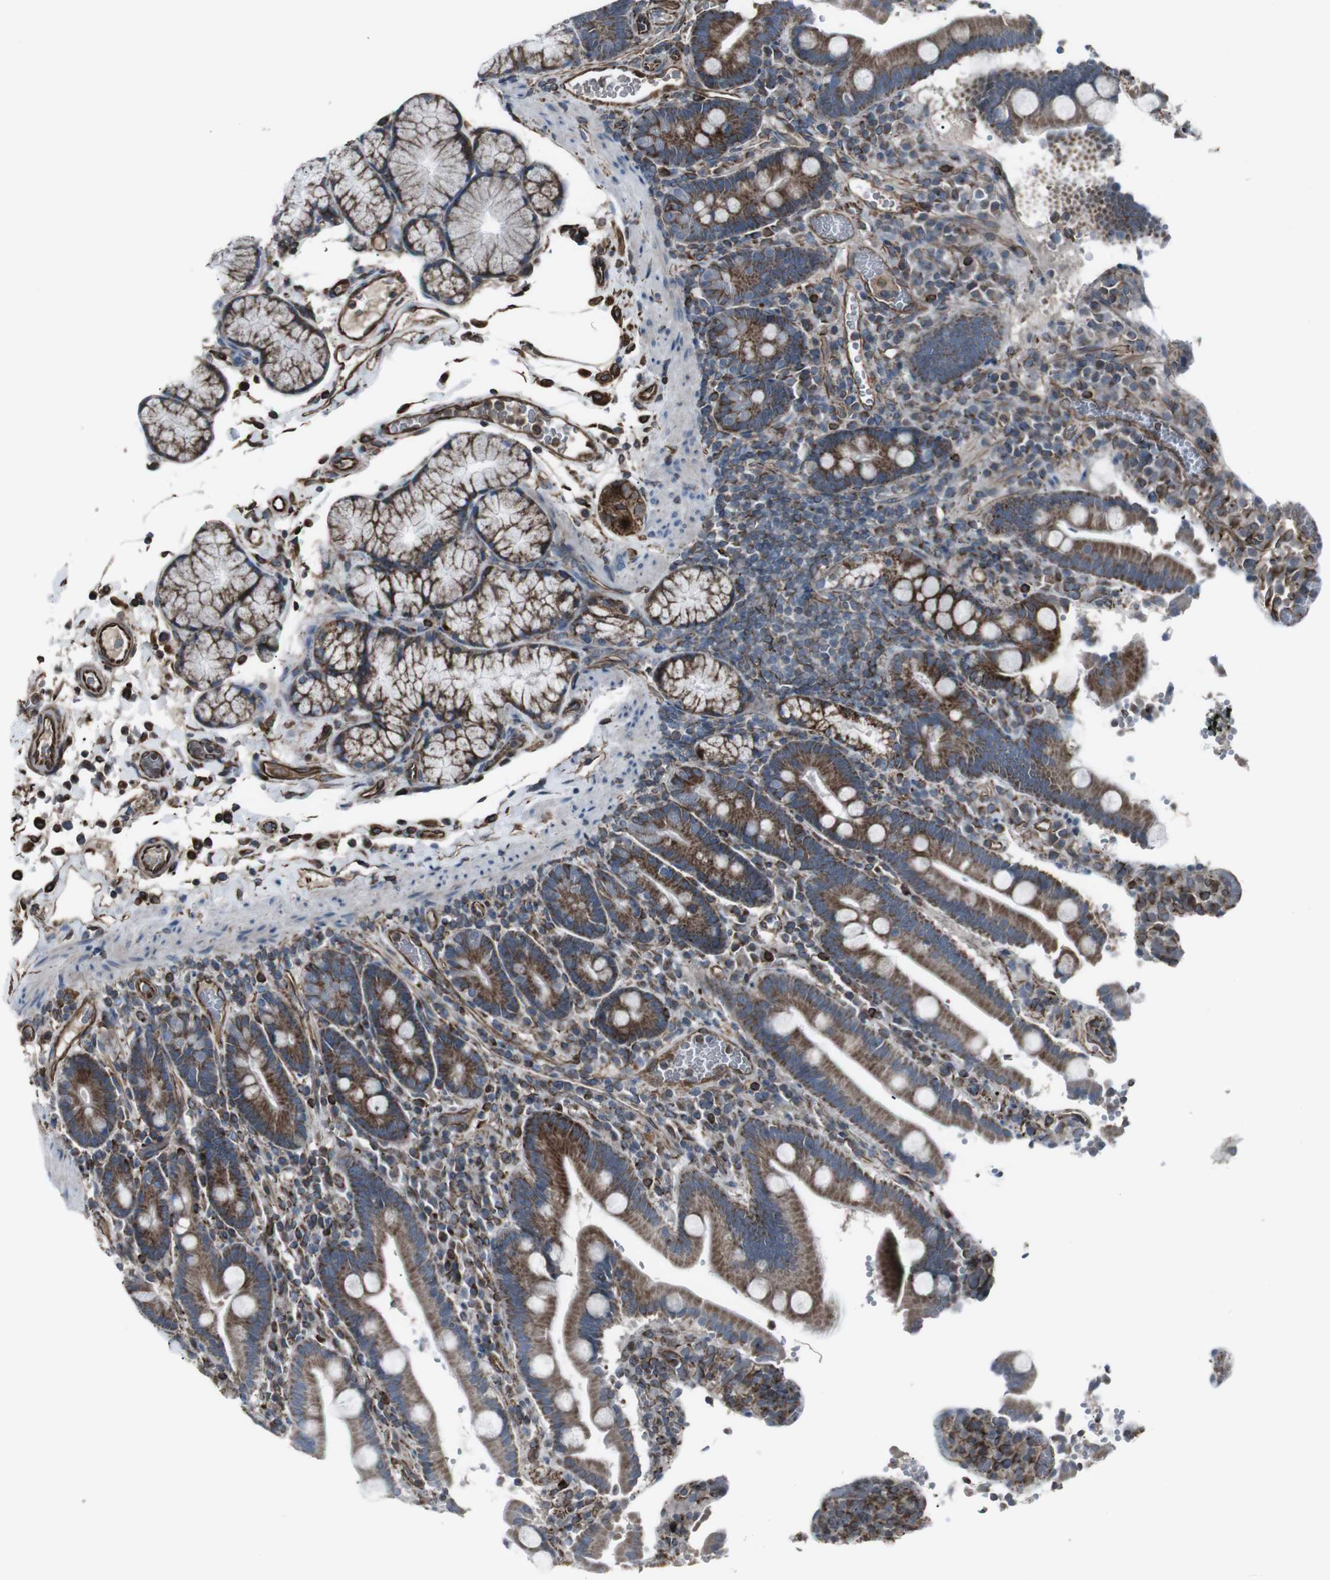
{"staining": {"intensity": "moderate", "quantity": ">75%", "location": "cytoplasmic/membranous"}, "tissue": "duodenum", "cell_type": "Glandular cells", "image_type": "normal", "snomed": [{"axis": "morphology", "description": "Normal tissue, NOS"}, {"axis": "topography", "description": "Small intestine, NOS"}], "caption": "Approximately >75% of glandular cells in normal human duodenum exhibit moderate cytoplasmic/membranous protein staining as visualized by brown immunohistochemical staining.", "gene": "TMEM141", "patient": {"sex": "female", "age": 71}}